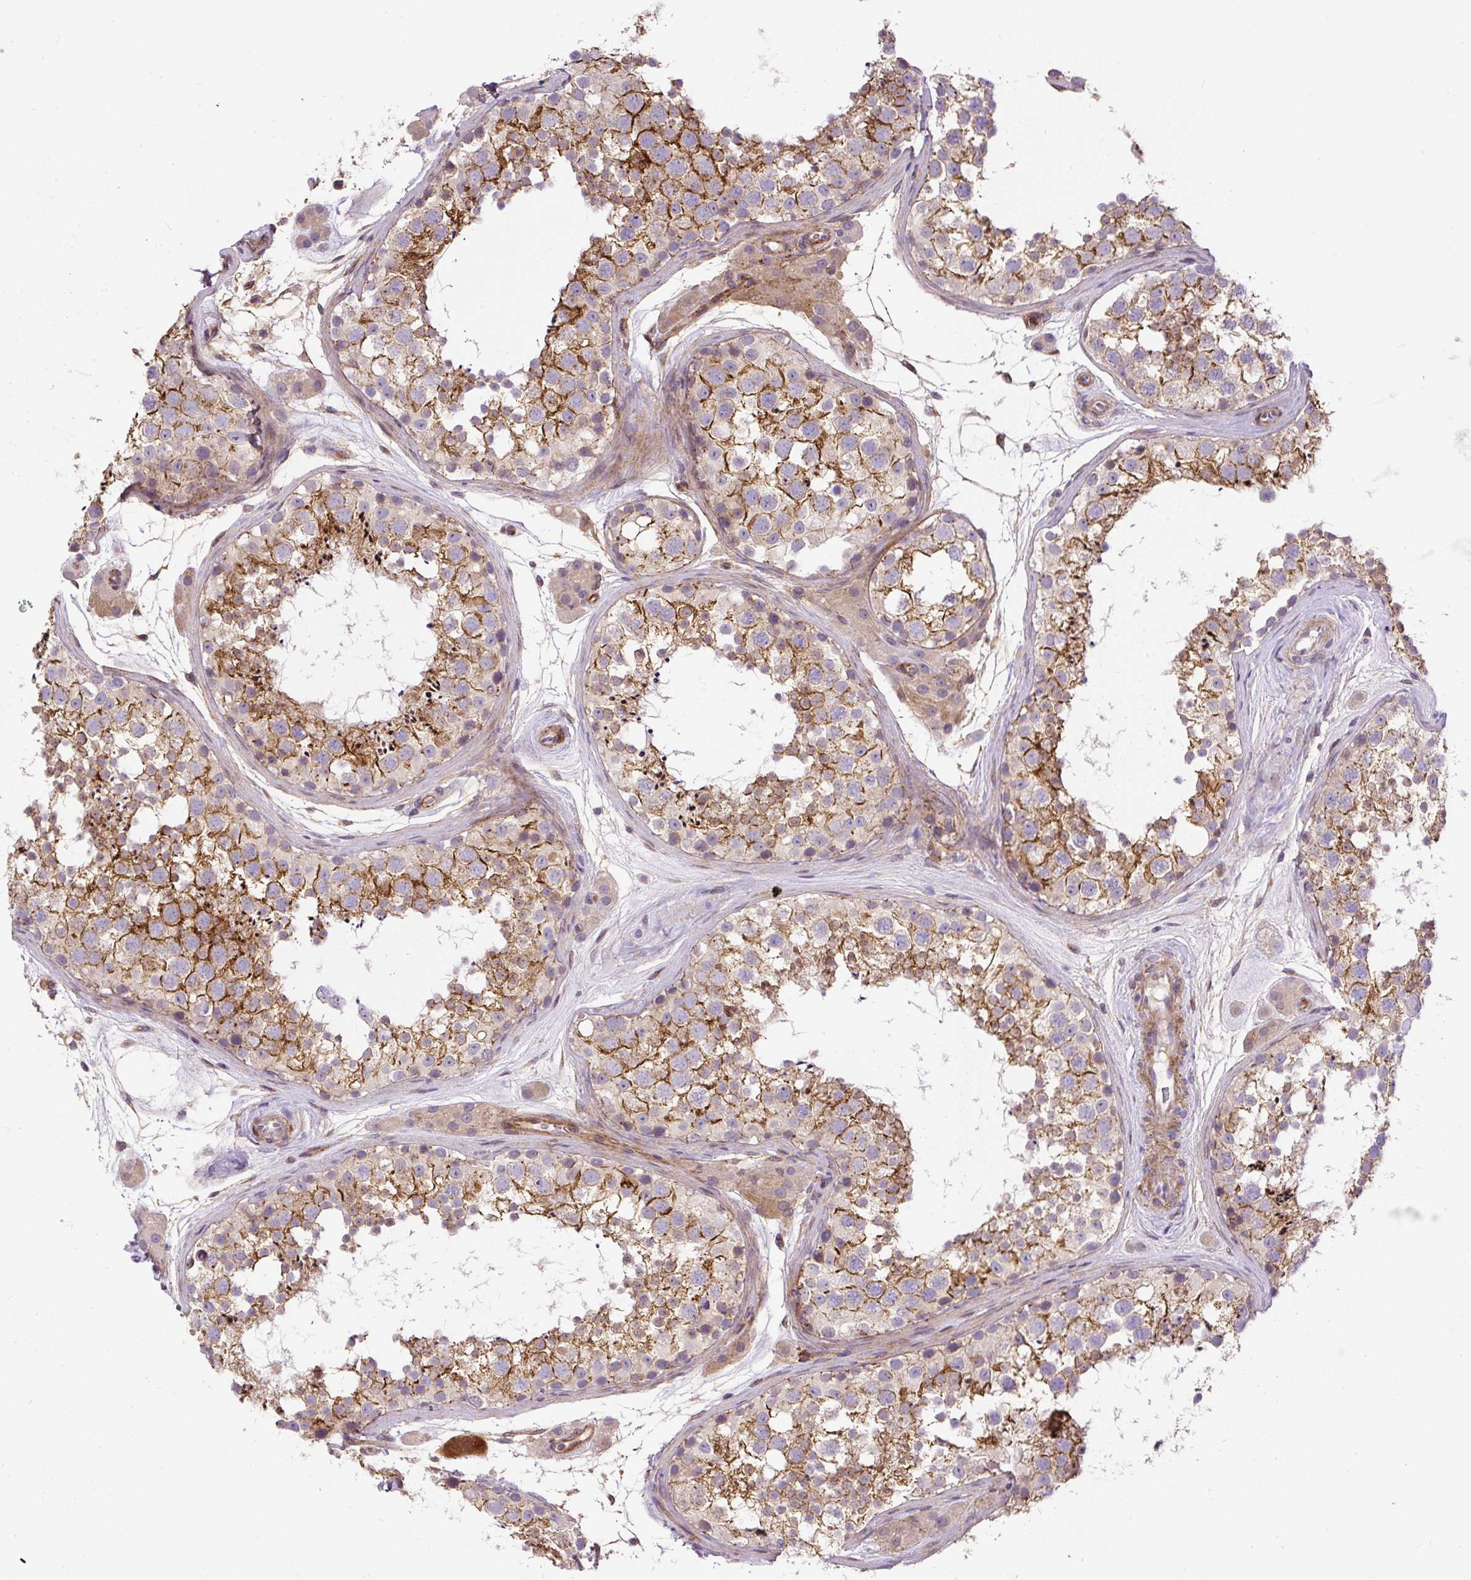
{"staining": {"intensity": "moderate", "quantity": "25%-75%", "location": "cytoplasmic/membranous"}, "tissue": "testis", "cell_type": "Cells in seminiferous ducts", "image_type": "normal", "snomed": [{"axis": "morphology", "description": "Normal tissue, NOS"}, {"axis": "topography", "description": "Testis"}], "caption": "Testis was stained to show a protein in brown. There is medium levels of moderate cytoplasmic/membranous expression in approximately 25%-75% of cells in seminiferous ducts. (DAB (3,3'-diaminobenzidine) IHC with brightfield microscopy, high magnification).", "gene": "RNF170", "patient": {"sex": "male", "age": 41}}